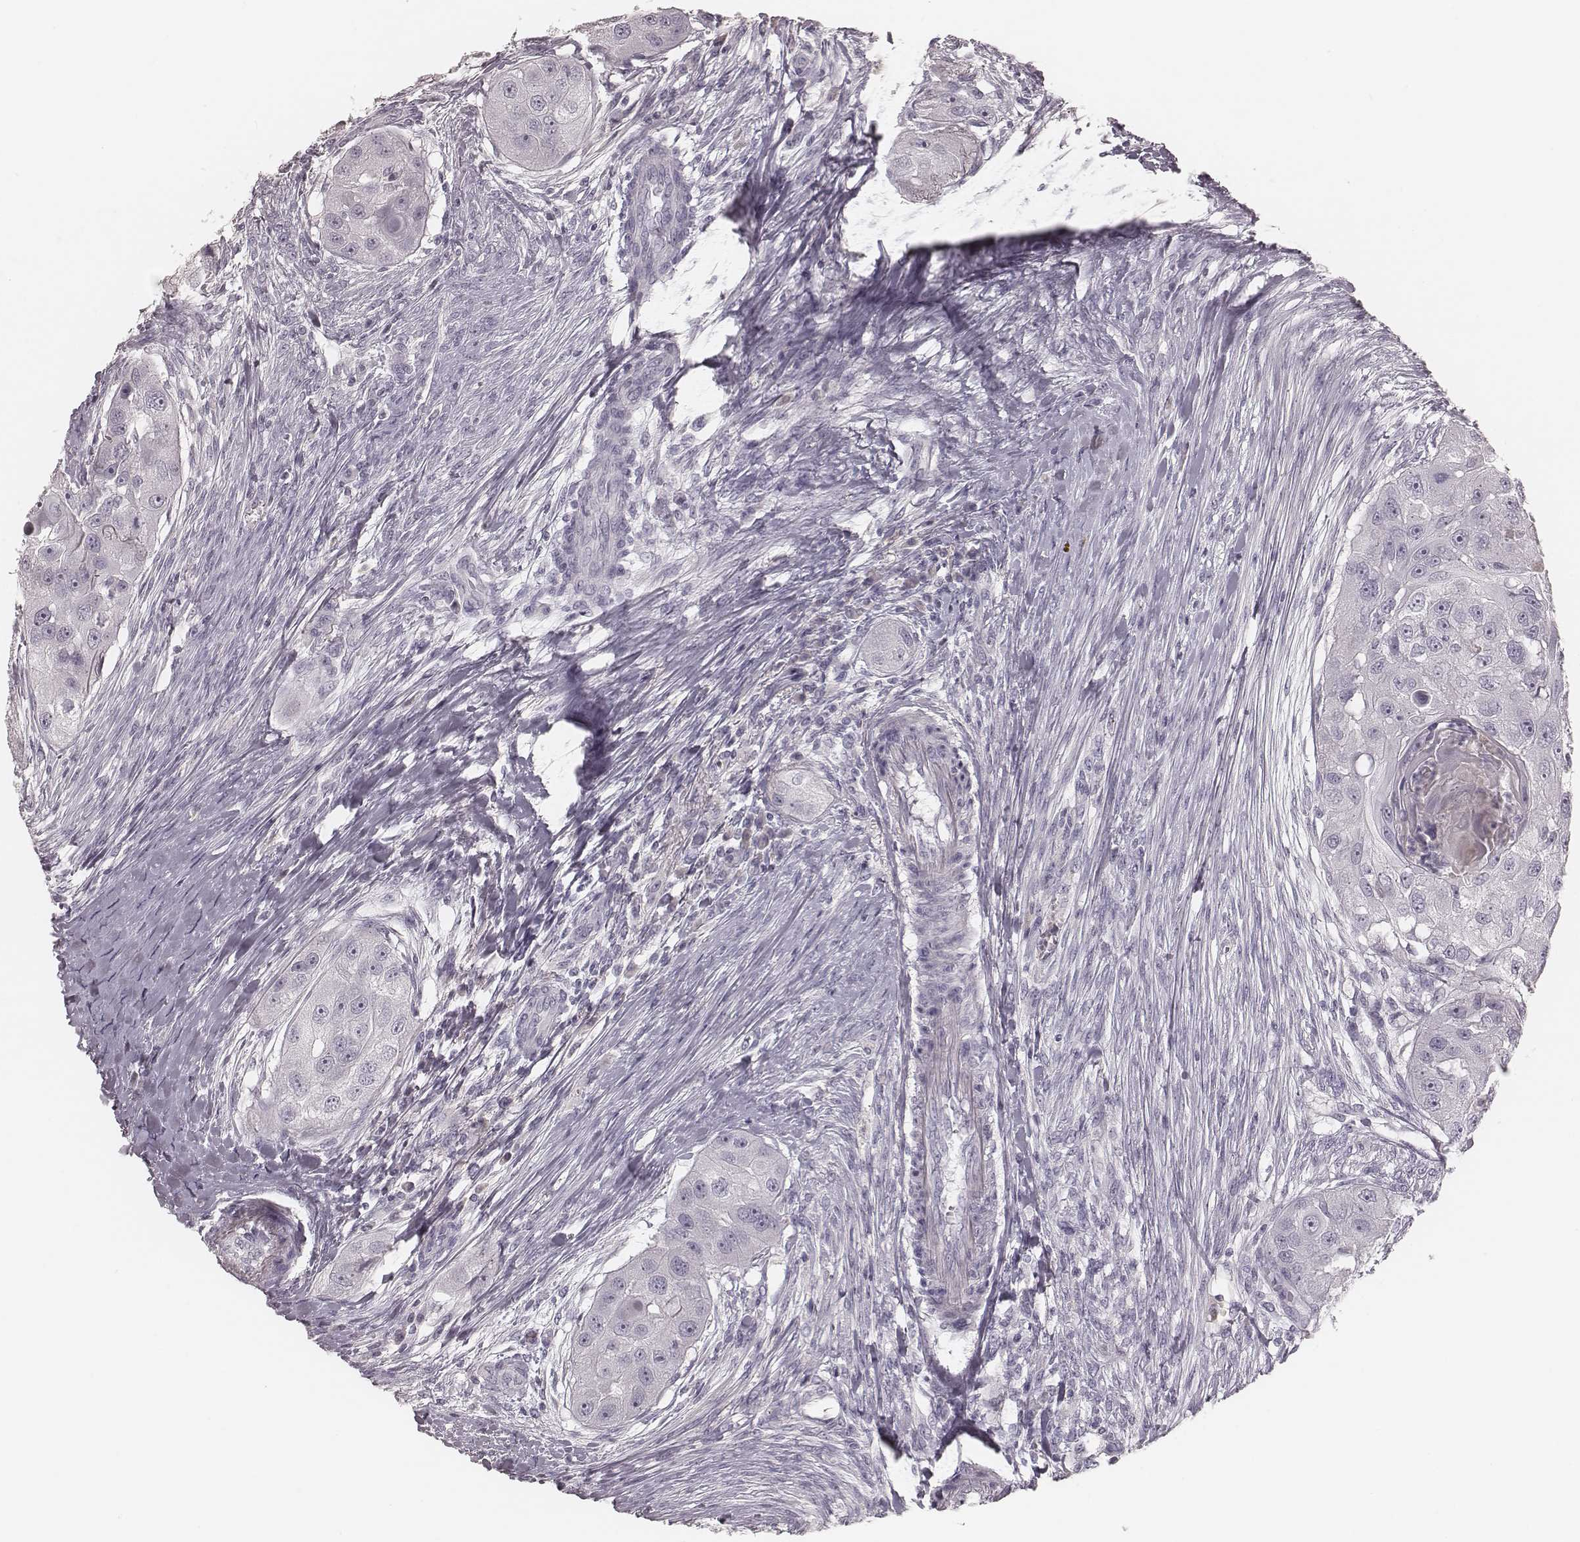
{"staining": {"intensity": "negative", "quantity": "none", "location": "none"}, "tissue": "head and neck cancer", "cell_type": "Tumor cells", "image_type": "cancer", "snomed": [{"axis": "morphology", "description": "Squamous cell carcinoma, NOS"}, {"axis": "topography", "description": "Head-Neck"}], "caption": "There is no significant positivity in tumor cells of head and neck cancer.", "gene": "SMIM24", "patient": {"sex": "male", "age": 51}}